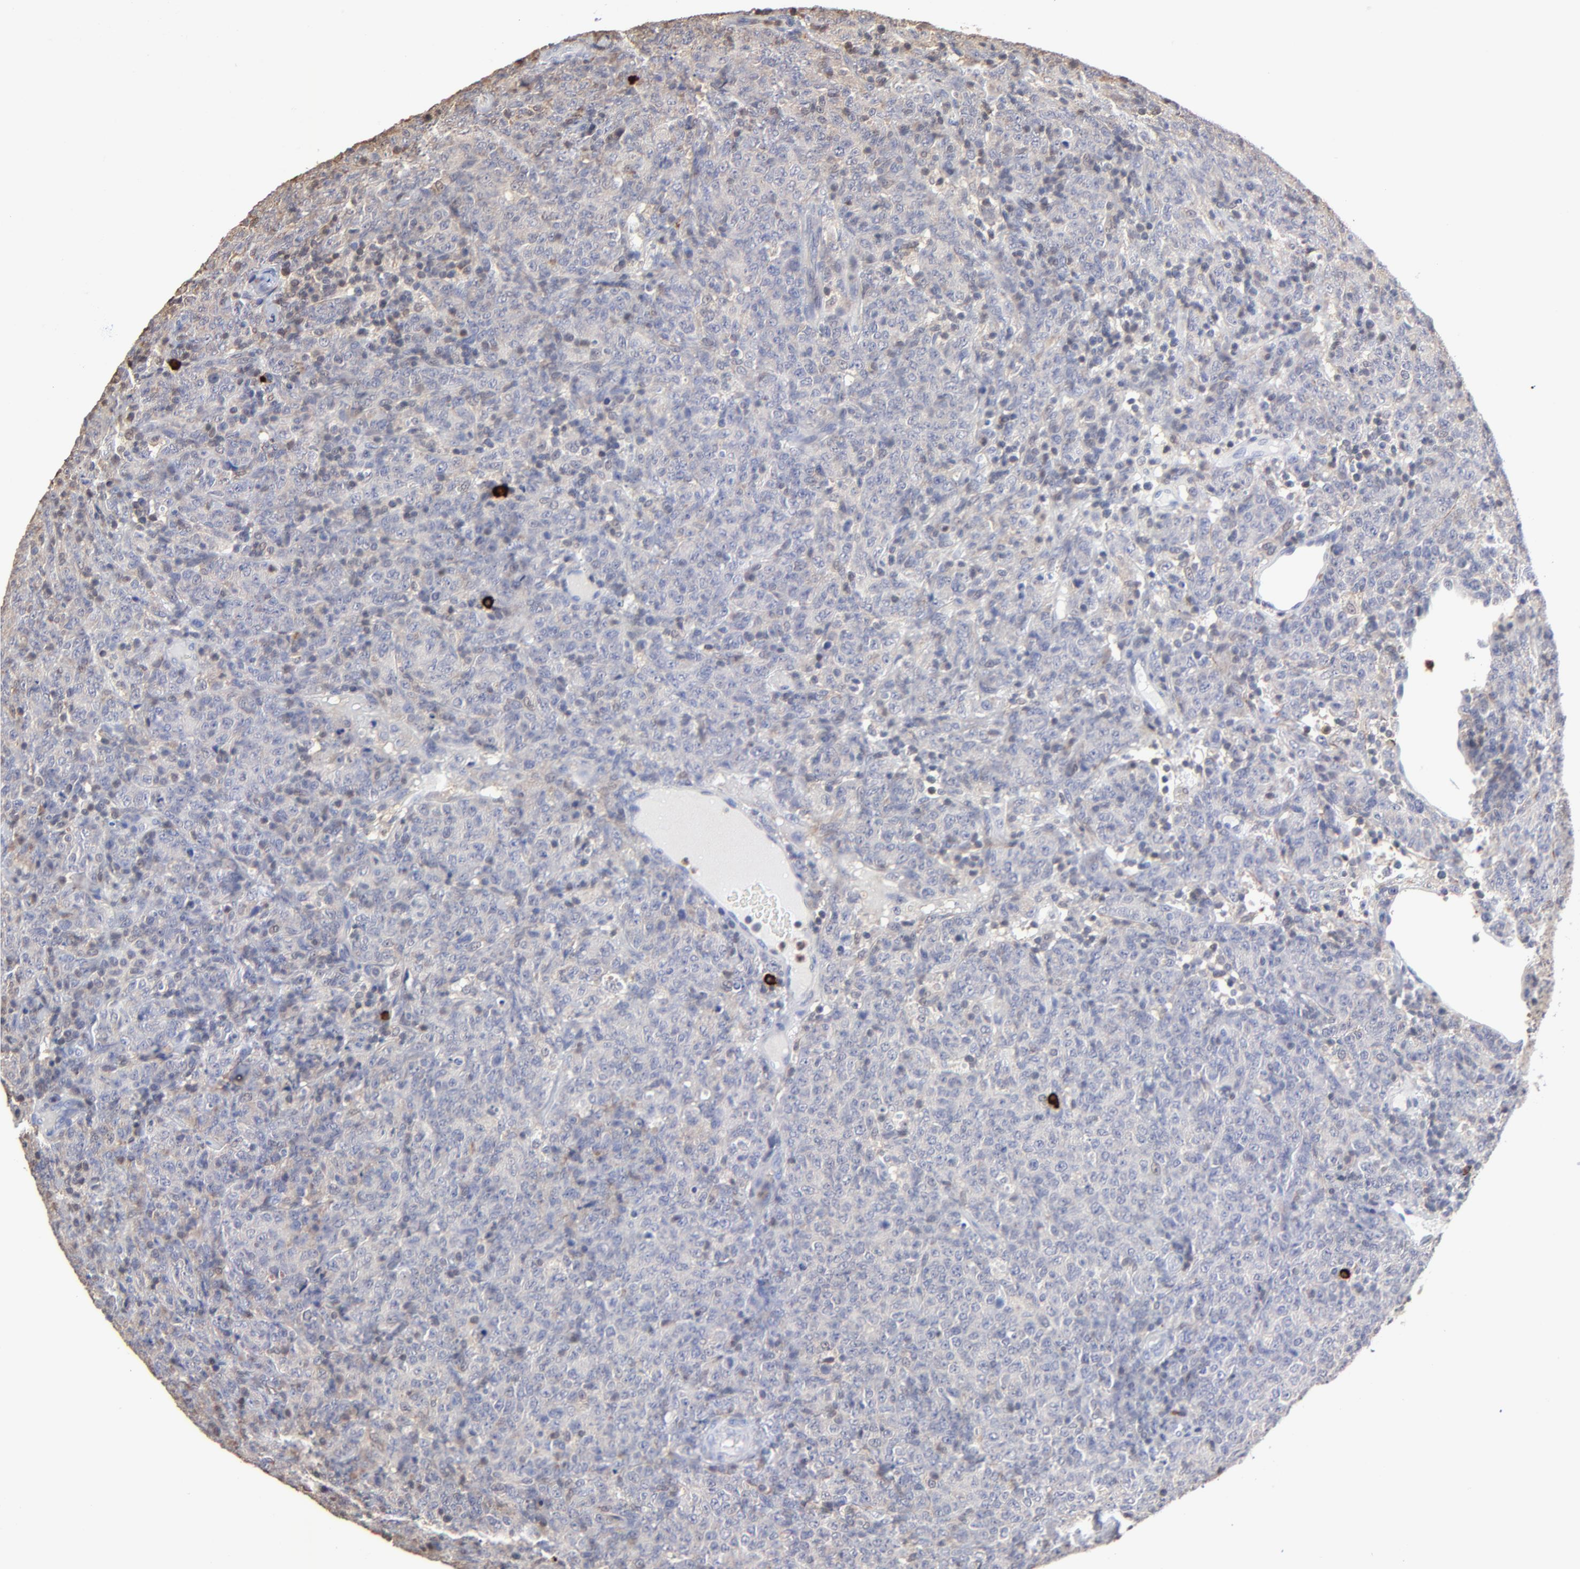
{"staining": {"intensity": "negative", "quantity": "none", "location": "none"}, "tissue": "lymphoma", "cell_type": "Tumor cells", "image_type": "cancer", "snomed": [{"axis": "morphology", "description": "Malignant lymphoma, non-Hodgkin's type, High grade"}, {"axis": "topography", "description": "Tonsil"}], "caption": "The histopathology image reveals no significant positivity in tumor cells of malignant lymphoma, non-Hodgkin's type (high-grade). The staining was performed using DAB (3,3'-diaminobenzidine) to visualize the protein expression in brown, while the nuclei were stained in blue with hematoxylin (Magnification: 20x).", "gene": "TBXT", "patient": {"sex": "female", "age": 36}}